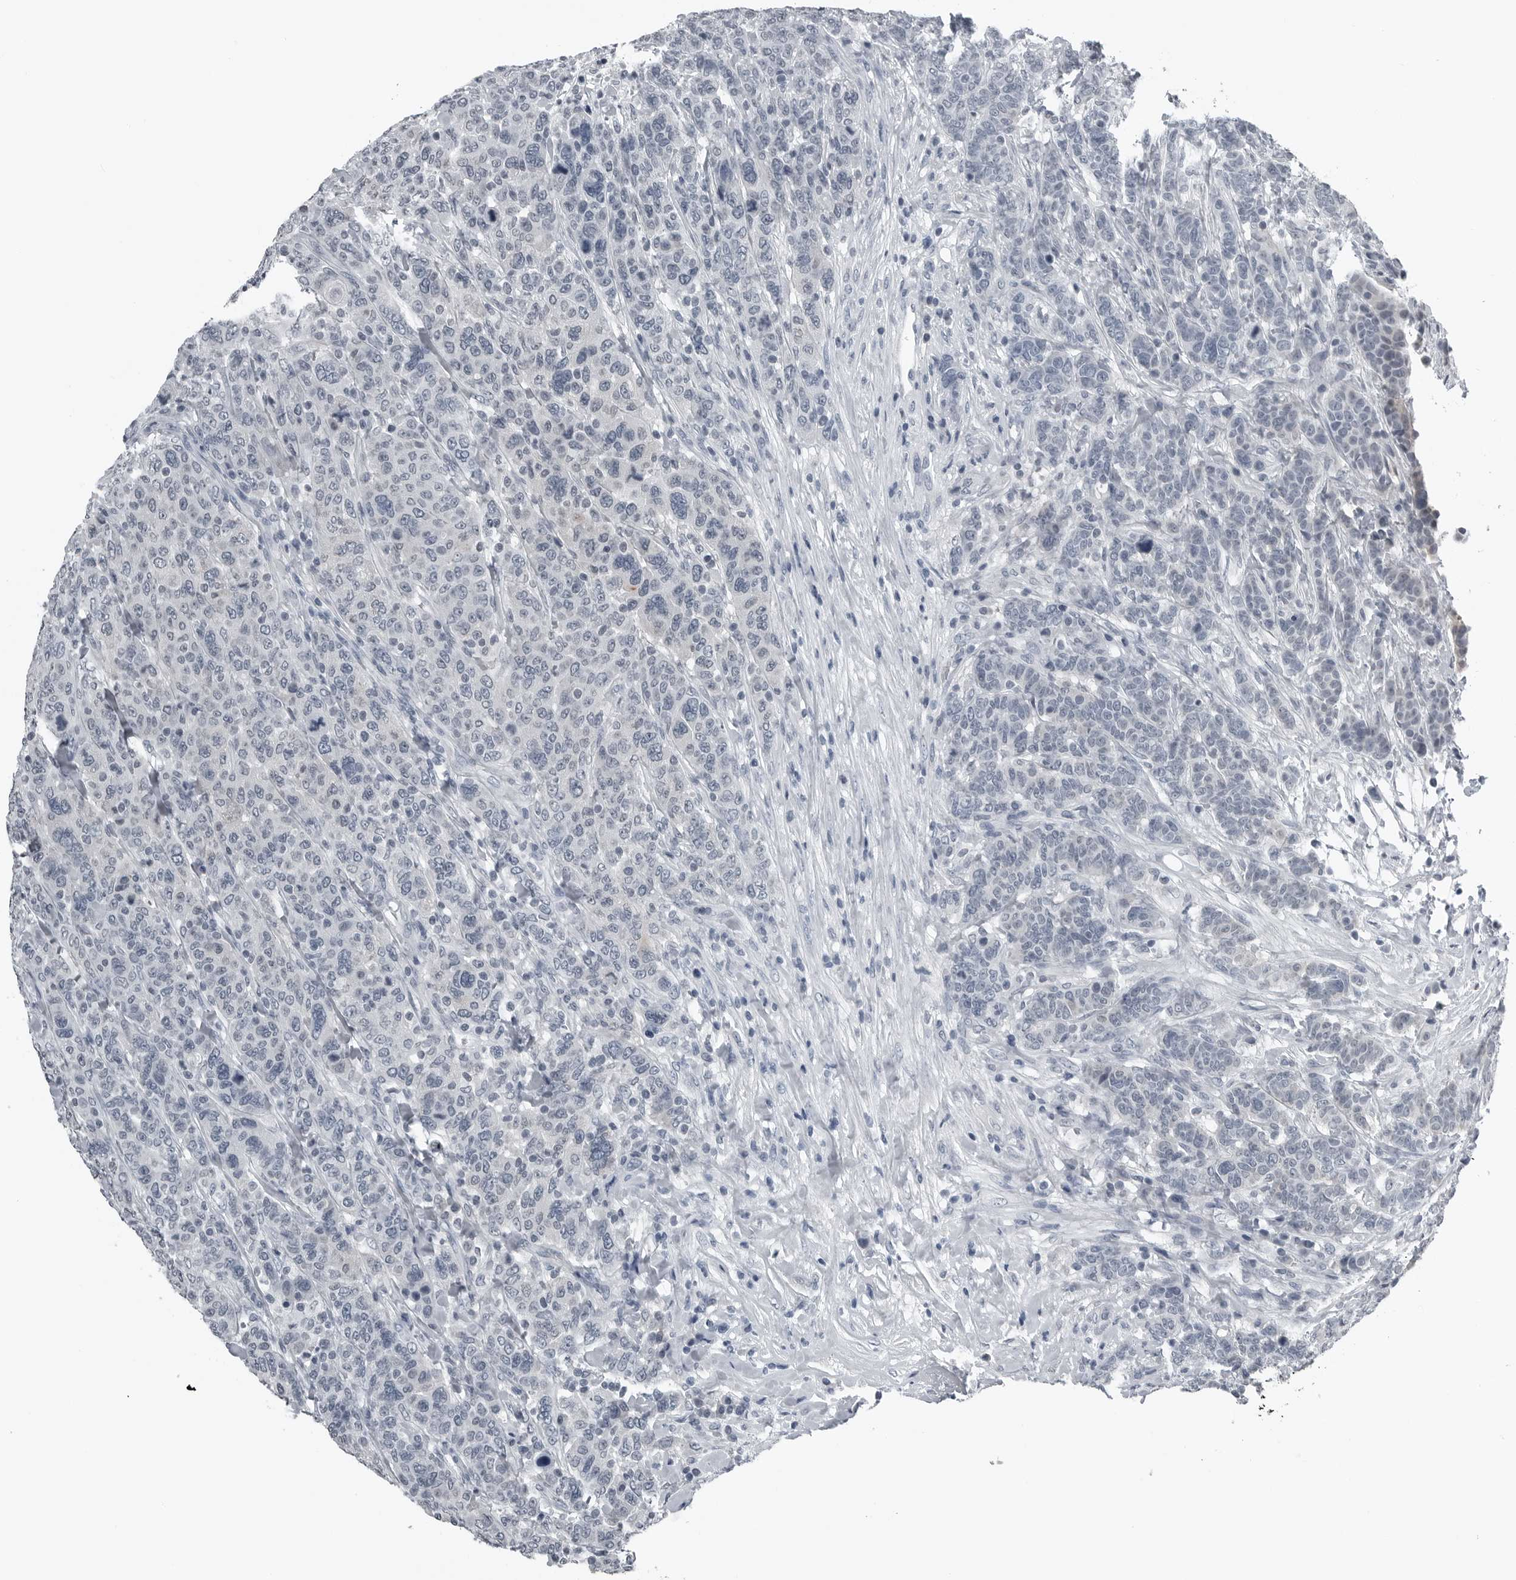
{"staining": {"intensity": "negative", "quantity": "none", "location": "none"}, "tissue": "breast cancer", "cell_type": "Tumor cells", "image_type": "cancer", "snomed": [{"axis": "morphology", "description": "Duct carcinoma"}, {"axis": "topography", "description": "Breast"}], "caption": "The immunohistochemistry image has no significant expression in tumor cells of breast intraductal carcinoma tissue.", "gene": "SPINK1", "patient": {"sex": "female", "age": 37}}